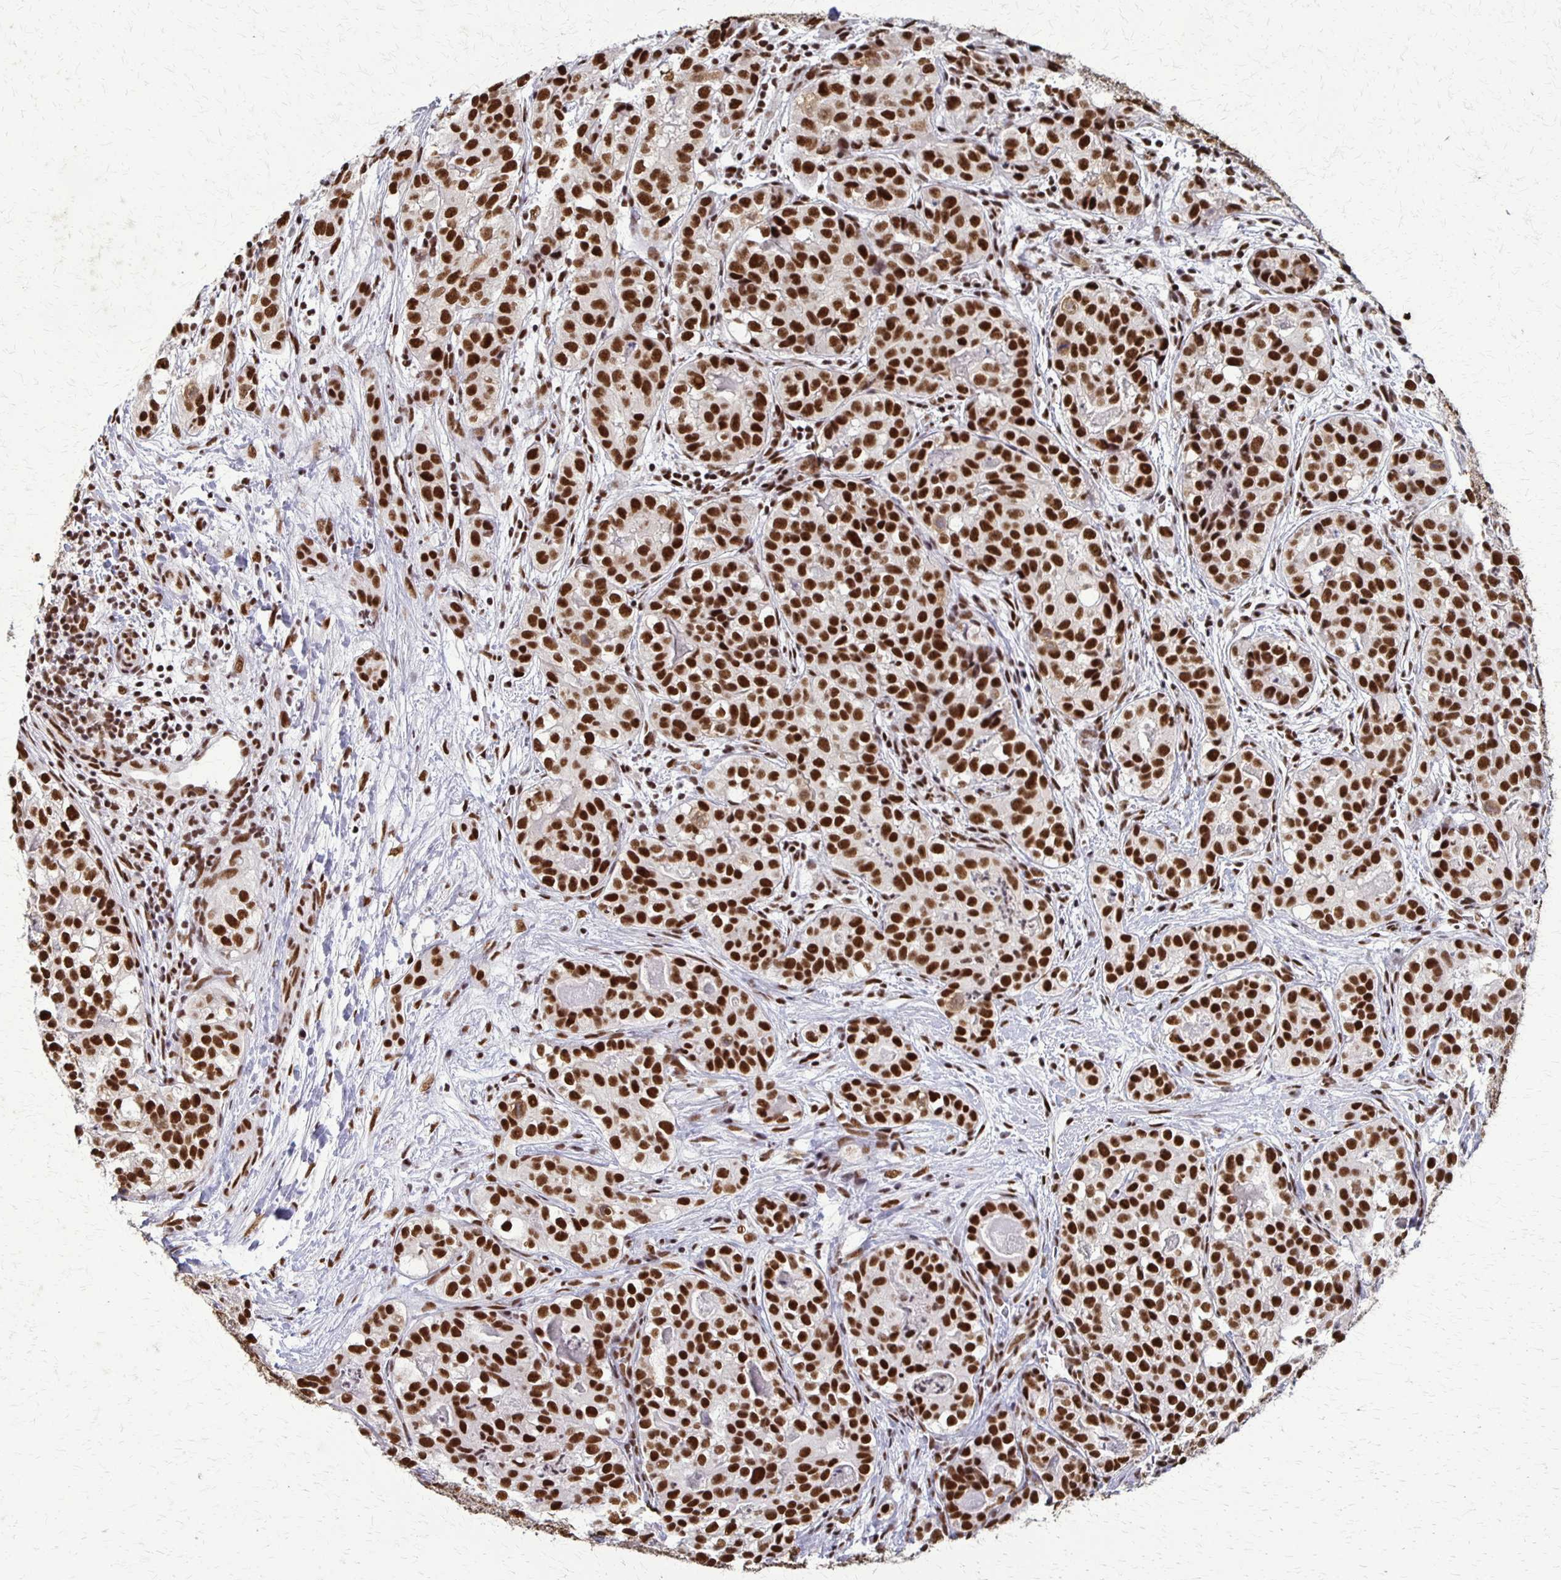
{"staining": {"intensity": "strong", "quantity": ">75%", "location": "nuclear"}, "tissue": "liver cancer", "cell_type": "Tumor cells", "image_type": "cancer", "snomed": [{"axis": "morphology", "description": "Cholangiocarcinoma"}, {"axis": "topography", "description": "Liver"}], "caption": "IHC histopathology image of neoplastic tissue: human cholangiocarcinoma (liver) stained using immunohistochemistry (IHC) exhibits high levels of strong protein expression localized specifically in the nuclear of tumor cells, appearing as a nuclear brown color.", "gene": "XRCC6", "patient": {"sex": "male", "age": 56}}